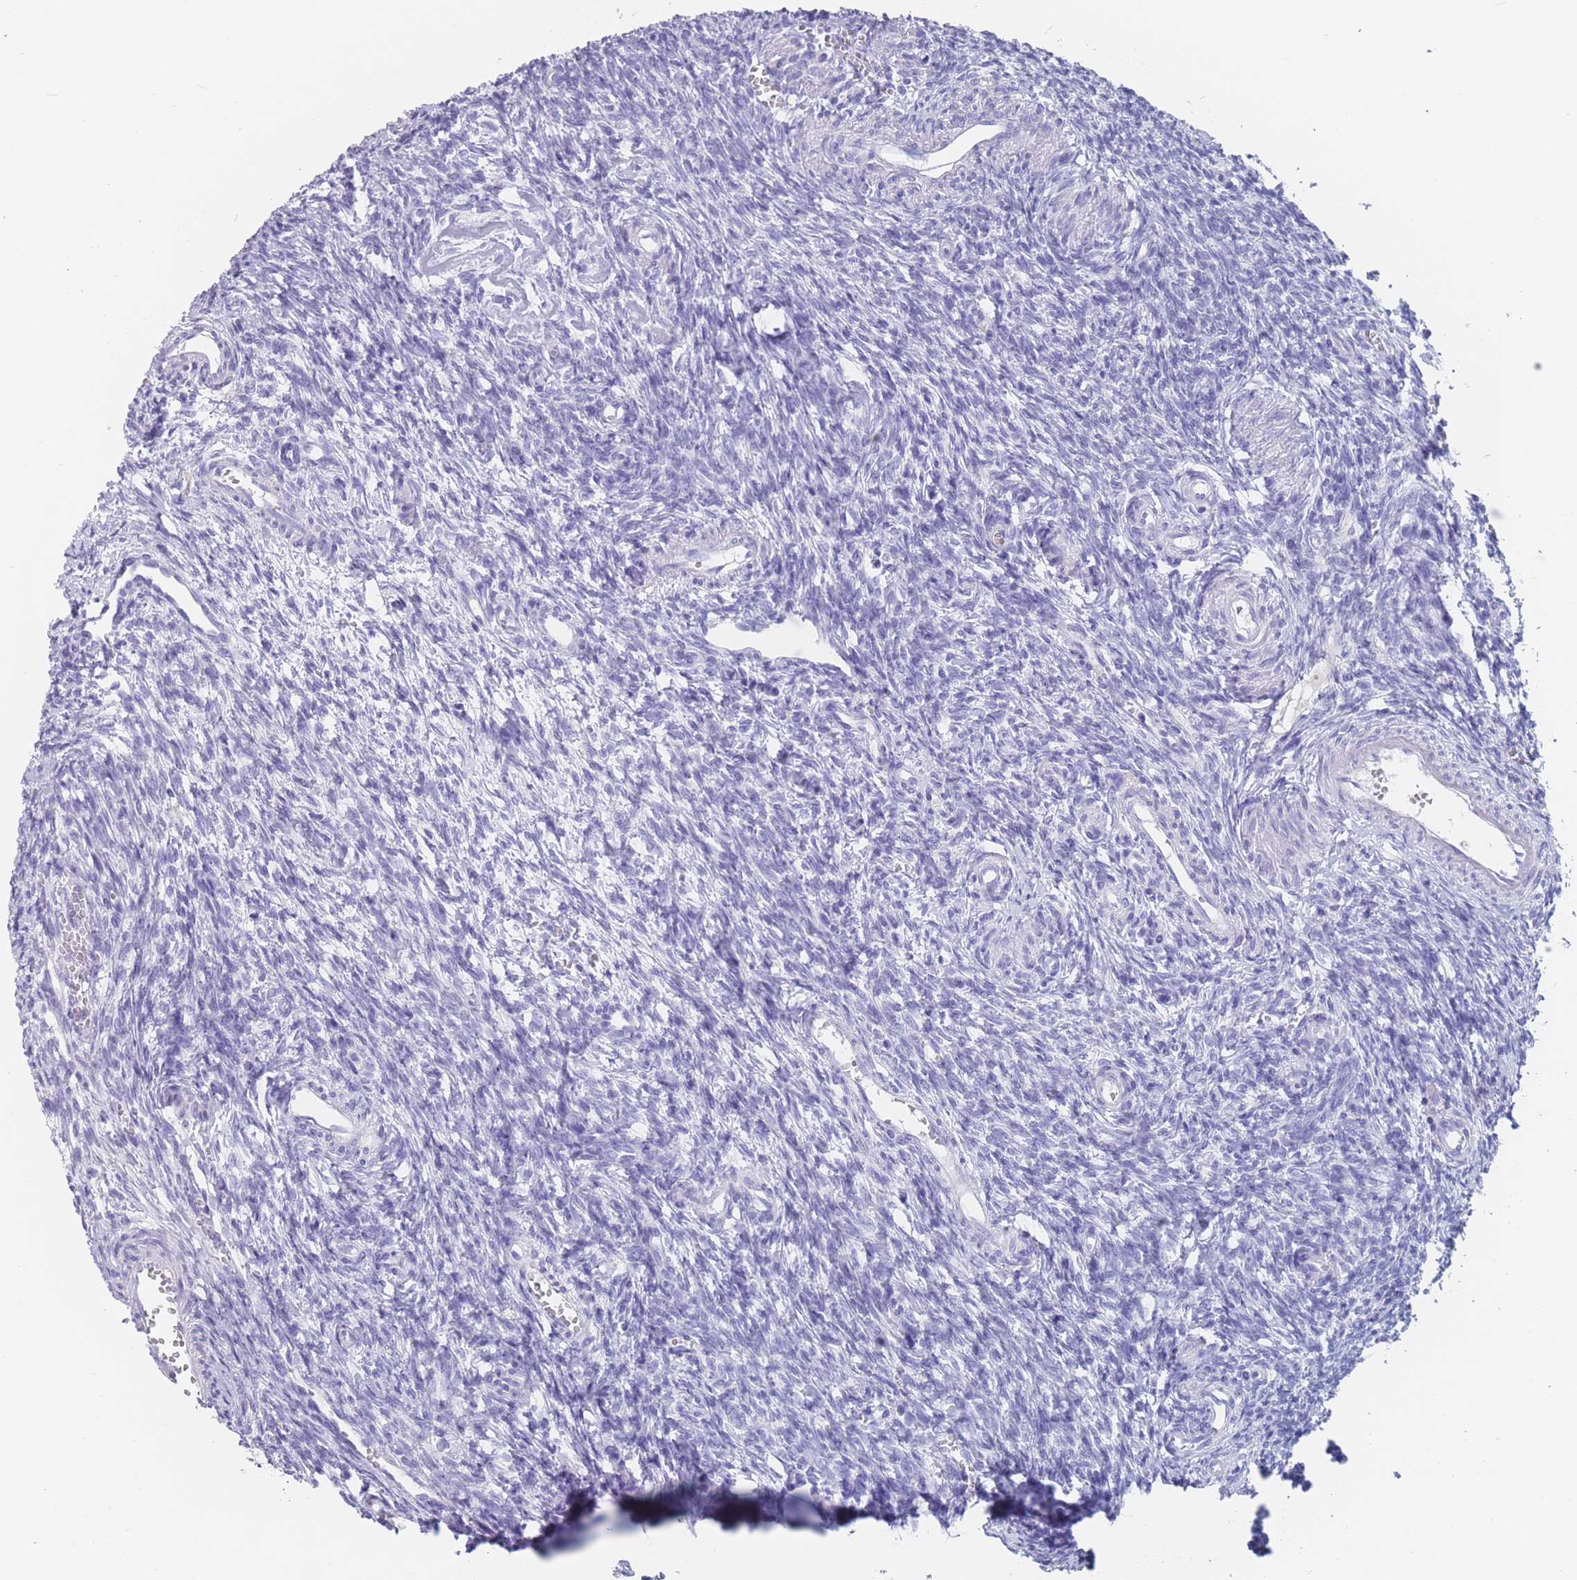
{"staining": {"intensity": "negative", "quantity": "none", "location": "none"}, "tissue": "ovary", "cell_type": "Follicle cells", "image_type": "normal", "snomed": [{"axis": "morphology", "description": "Normal tissue, NOS"}, {"axis": "topography", "description": "Ovary"}], "caption": "Immunohistochemistry (IHC) of benign ovary reveals no staining in follicle cells.", "gene": "ST8SIA5", "patient": {"sex": "female", "age": 39}}